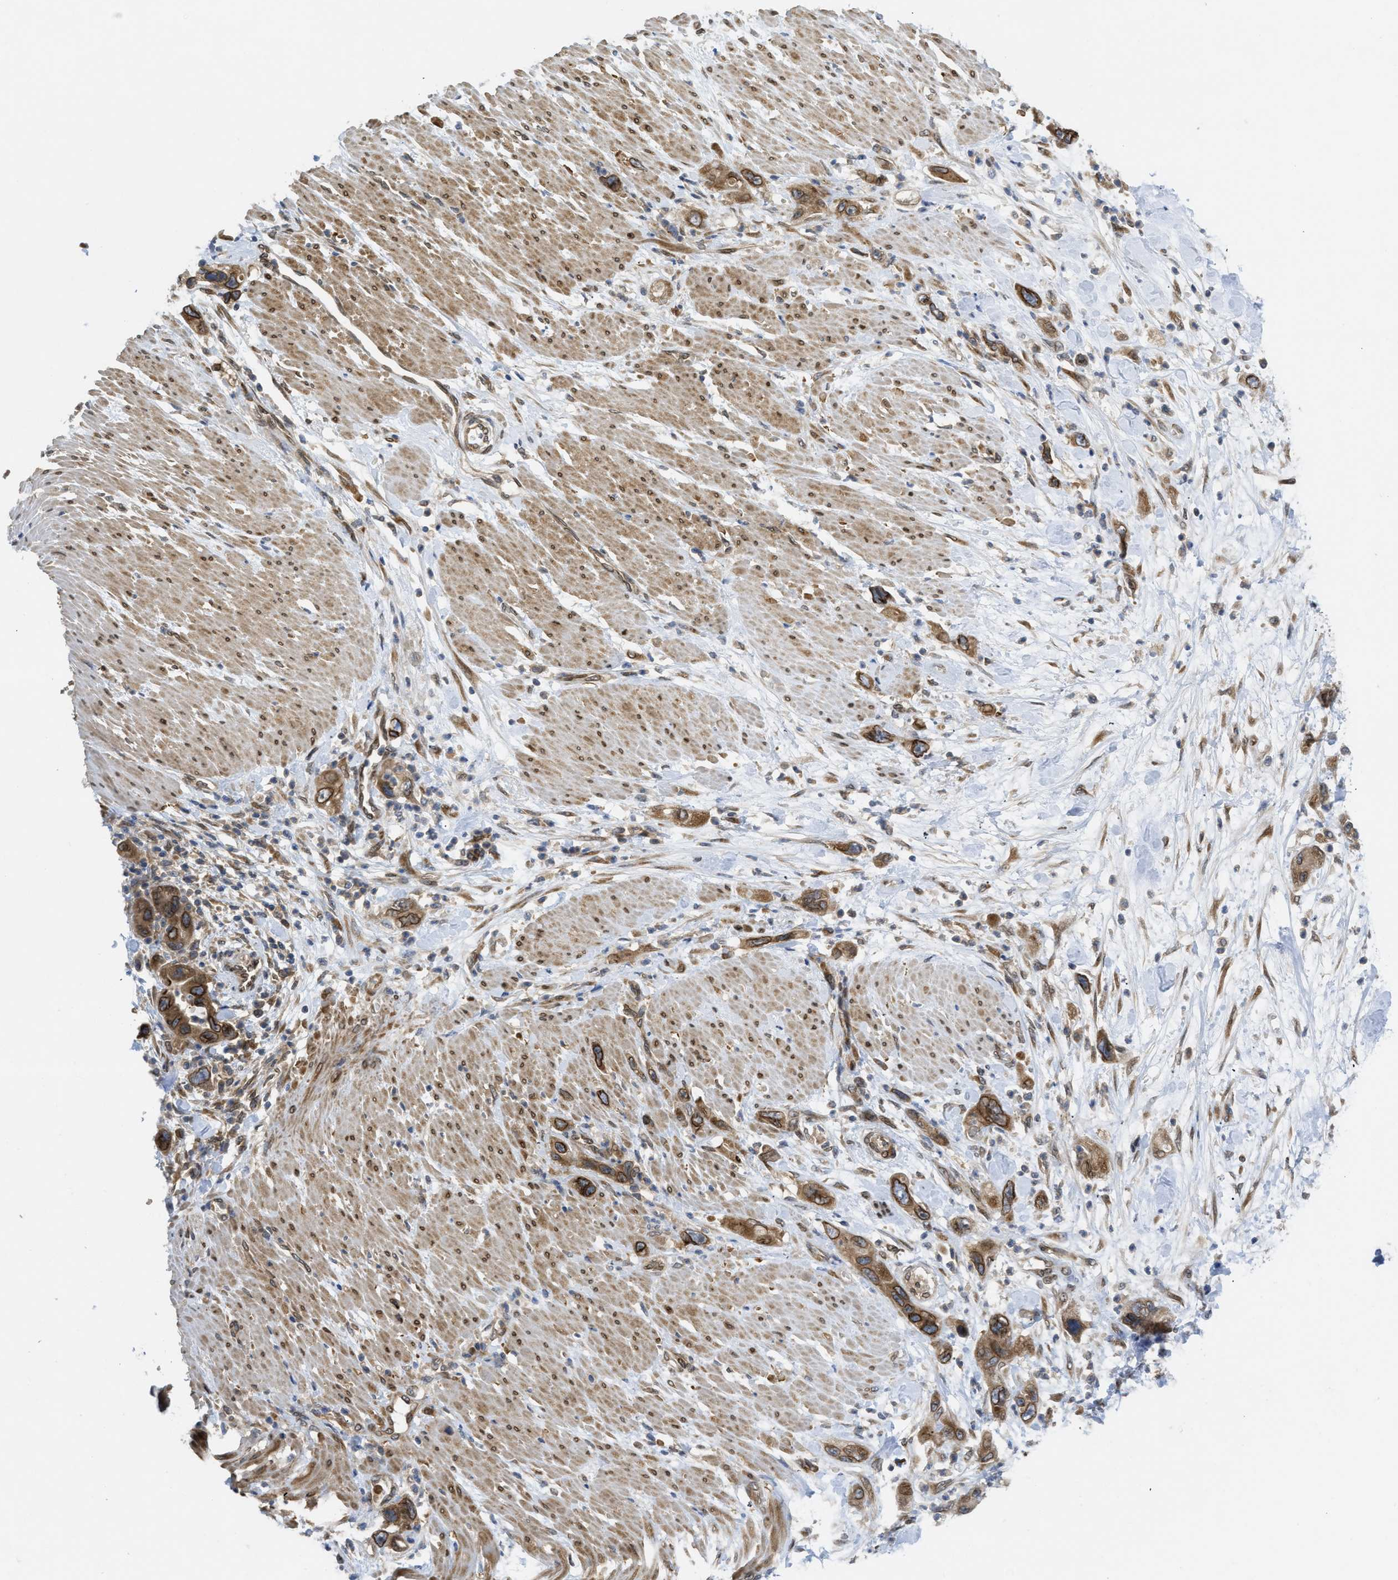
{"staining": {"intensity": "moderate", "quantity": ">75%", "location": "cytoplasmic/membranous,nuclear"}, "tissue": "pancreatic cancer", "cell_type": "Tumor cells", "image_type": "cancer", "snomed": [{"axis": "morphology", "description": "Normal tissue, NOS"}, {"axis": "morphology", "description": "Adenocarcinoma, NOS"}, {"axis": "topography", "description": "Pancreas"}], "caption": "A micrograph of human pancreatic cancer (adenocarcinoma) stained for a protein displays moderate cytoplasmic/membranous and nuclear brown staining in tumor cells. (IHC, brightfield microscopy, high magnification).", "gene": "EIF2AK3", "patient": {"sex": "female", "age": 71}}